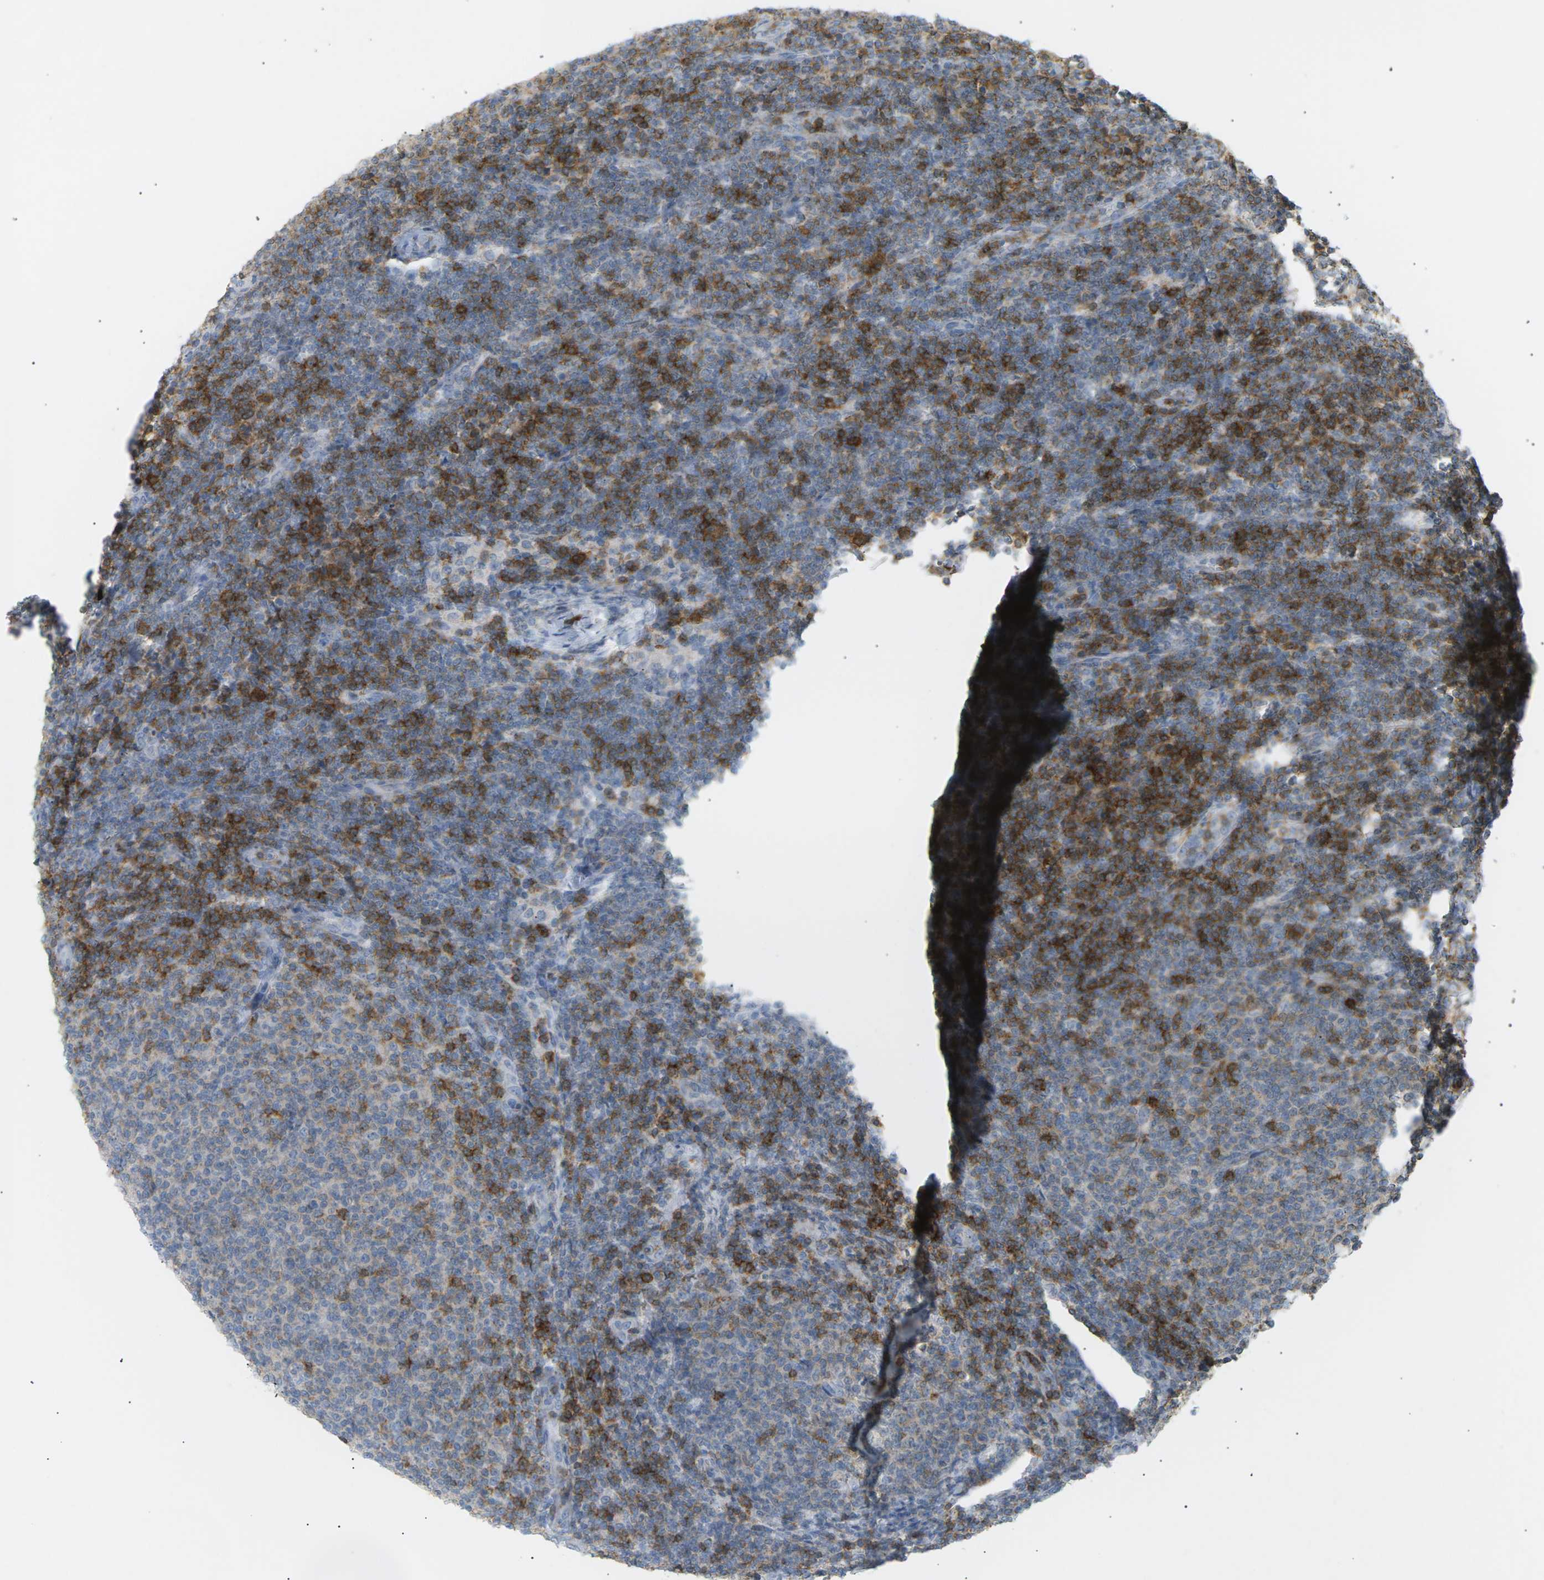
{"staining": {"intensity": "negative", "quantity": "none", "location": "none"}, "tissue": "lymphoma", "cell_type": "Tumor cells", "image_type": "cancer", "snomed": [{"axis": "morphology", "description": "Malignant lymphoma, non-Hodgkin's type, Low grade"}, {"axis": "topography", "description": "Lymph node"}], "caption": "A high-resolution histopathology image shows IHC staining of lymphoma, which demonstrates no significant expression in tumor cells. (DAB IHC visualized using brightfield microscopy, high magnification).", "gene": "LIME1", "patient": {"sex": "male", "age": 66}}